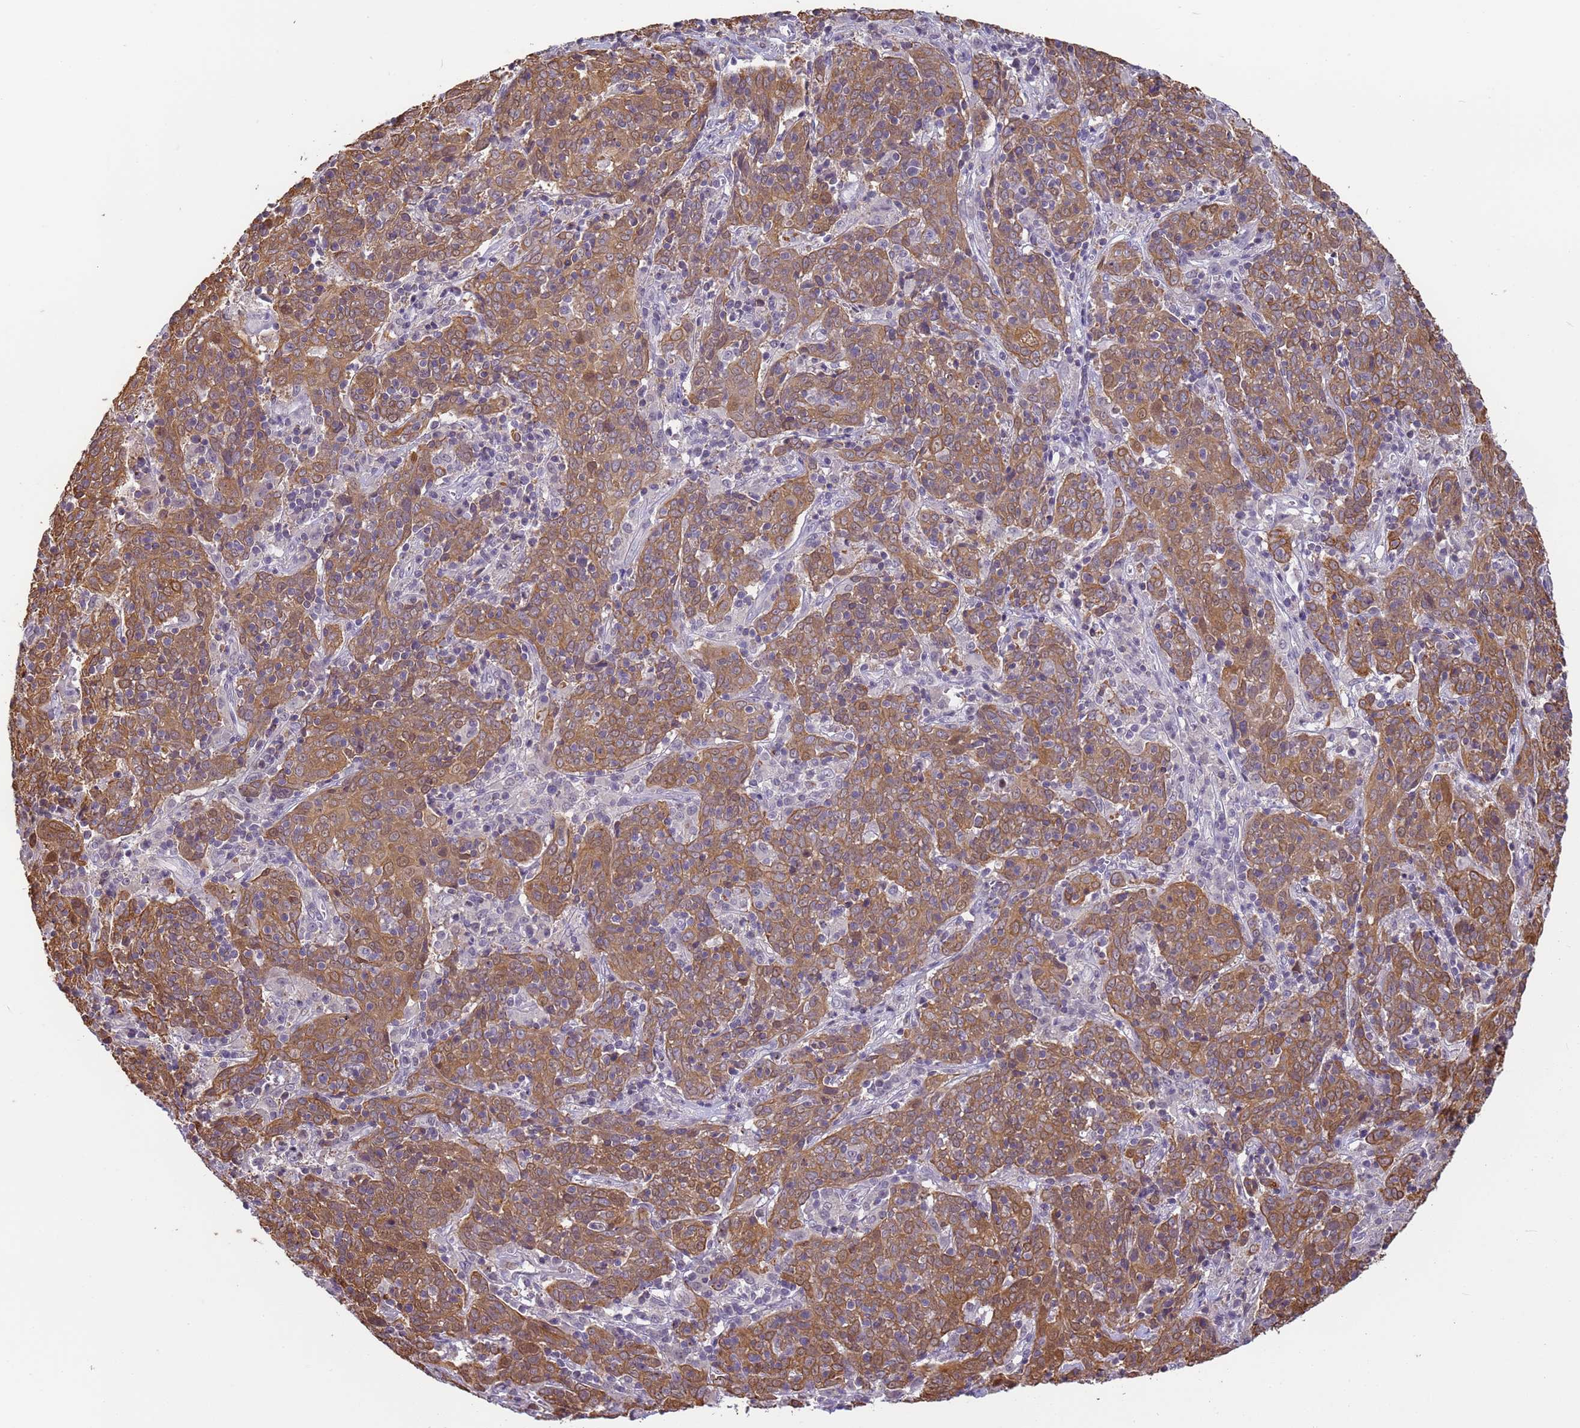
{"staining": {"intensity": "moderate", "quantity": ">75%", "location": "cytoplasmic/membranous"}, "tissue": "cervical cancer", "cell_type": "Tumor cells", "image_type": "cancer", "snomed": [{"axis": "morphology", "description": "Squamous cell carcinoma, NOS"}, {"axis": "topography", "description": "Cervix"}], "caption": "About >75% of tumor cells in squamous cell carcinoma (cervical) demonstrate moderate cytoplasmic/membranous protein staining as visualized by brown immunohistochemical staining.", "gene": "VWA3A", "patient": {"sex": "female", "age": 67}}